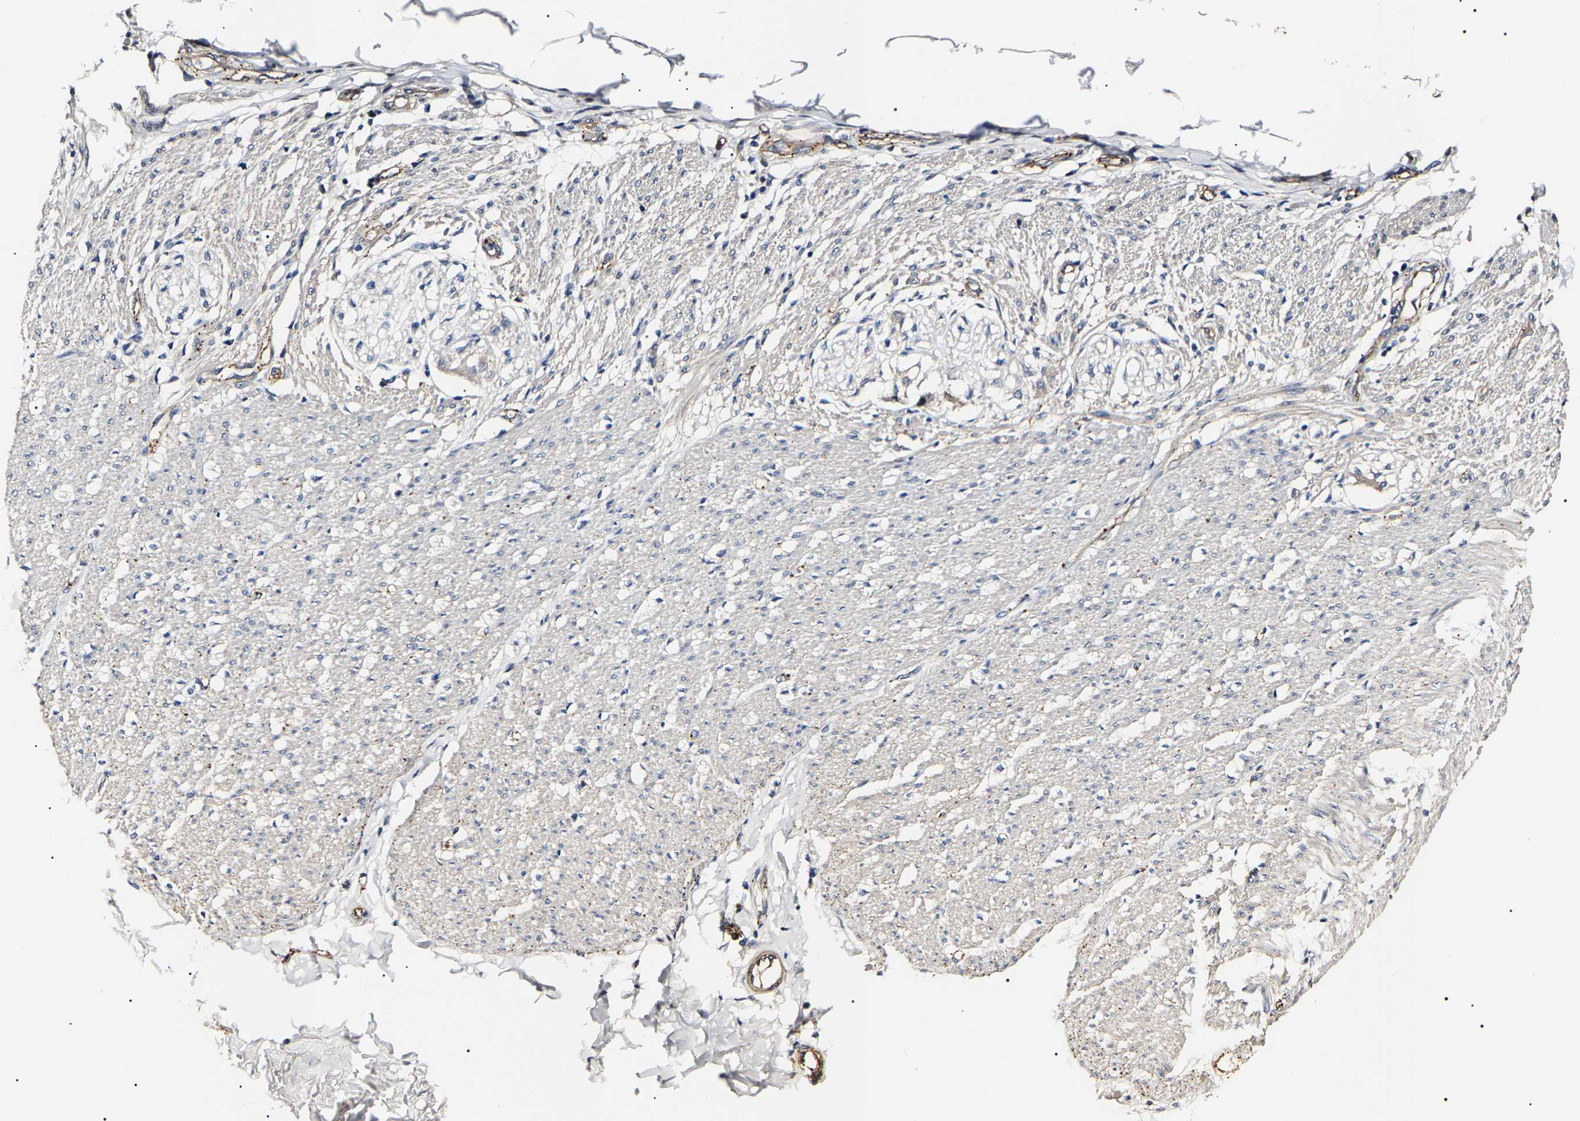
{"staining": {"intensity": "negative", "quantity": "none", "location": "none"}, "tissue": "smooth muscle", "cell_type": "Smooth muscle cells", "image_type": "normal", "snomed": [{"axis": "morphology", "description": "Normal tissue, NOS"}, {"axis": "morphology", "description": "Adenocarcinoma, NOS"}, {"axis": "topography", "description": "Colon"}, {"axis": "topography", "description": "Peripheral nerve tissue"}], "caption": "A high-resolution photomicrograph shows IHC staining of unremarkable smooth muscle, which demonstrates no significant expression in smooth muscle cells. Nuclei are stained in blue.", "gene": "KLHL42", "patient": {"sex": "male", "age": 14}}